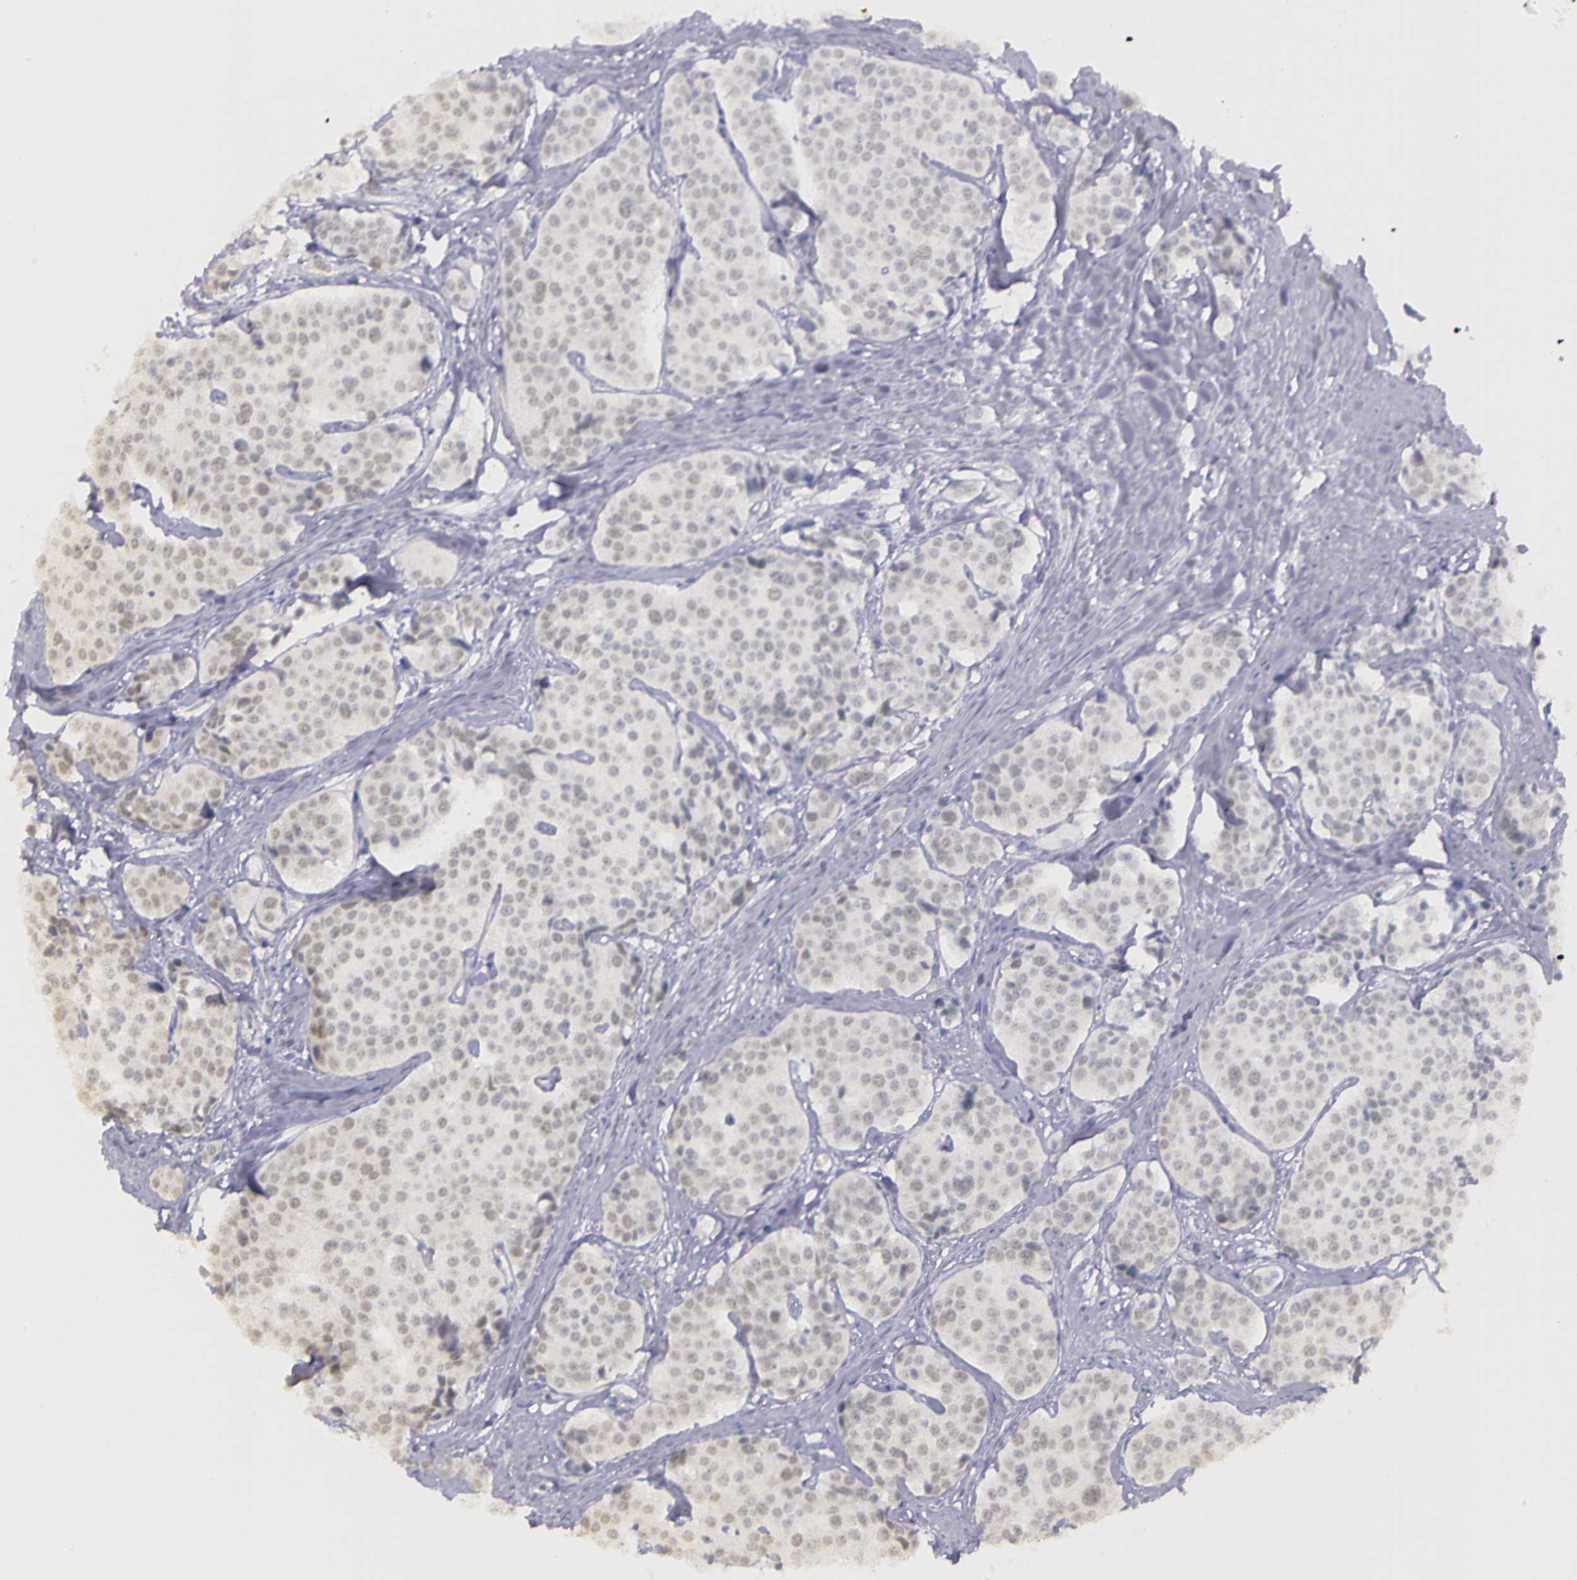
{"staining": {"intensity": "weak", "quantity": "25%-75%", "location": "nuclear"}, "tissue": "carcinoid", "cell_type": "Tumor cells", "image_type": "cancer", "snomed": [{"axis": "morphology", "description": "Carcinoid, malignant, NOS"}, {"axis": "topography", "description": "Small intestine"}], "caption": "Brown immunohistochemical staining in carcinoid shows weak nuclear staining in approximately 25%-75% of tumor cells.", "gene": "WDR13", "patient": {"sex": "male", "age": 60}}